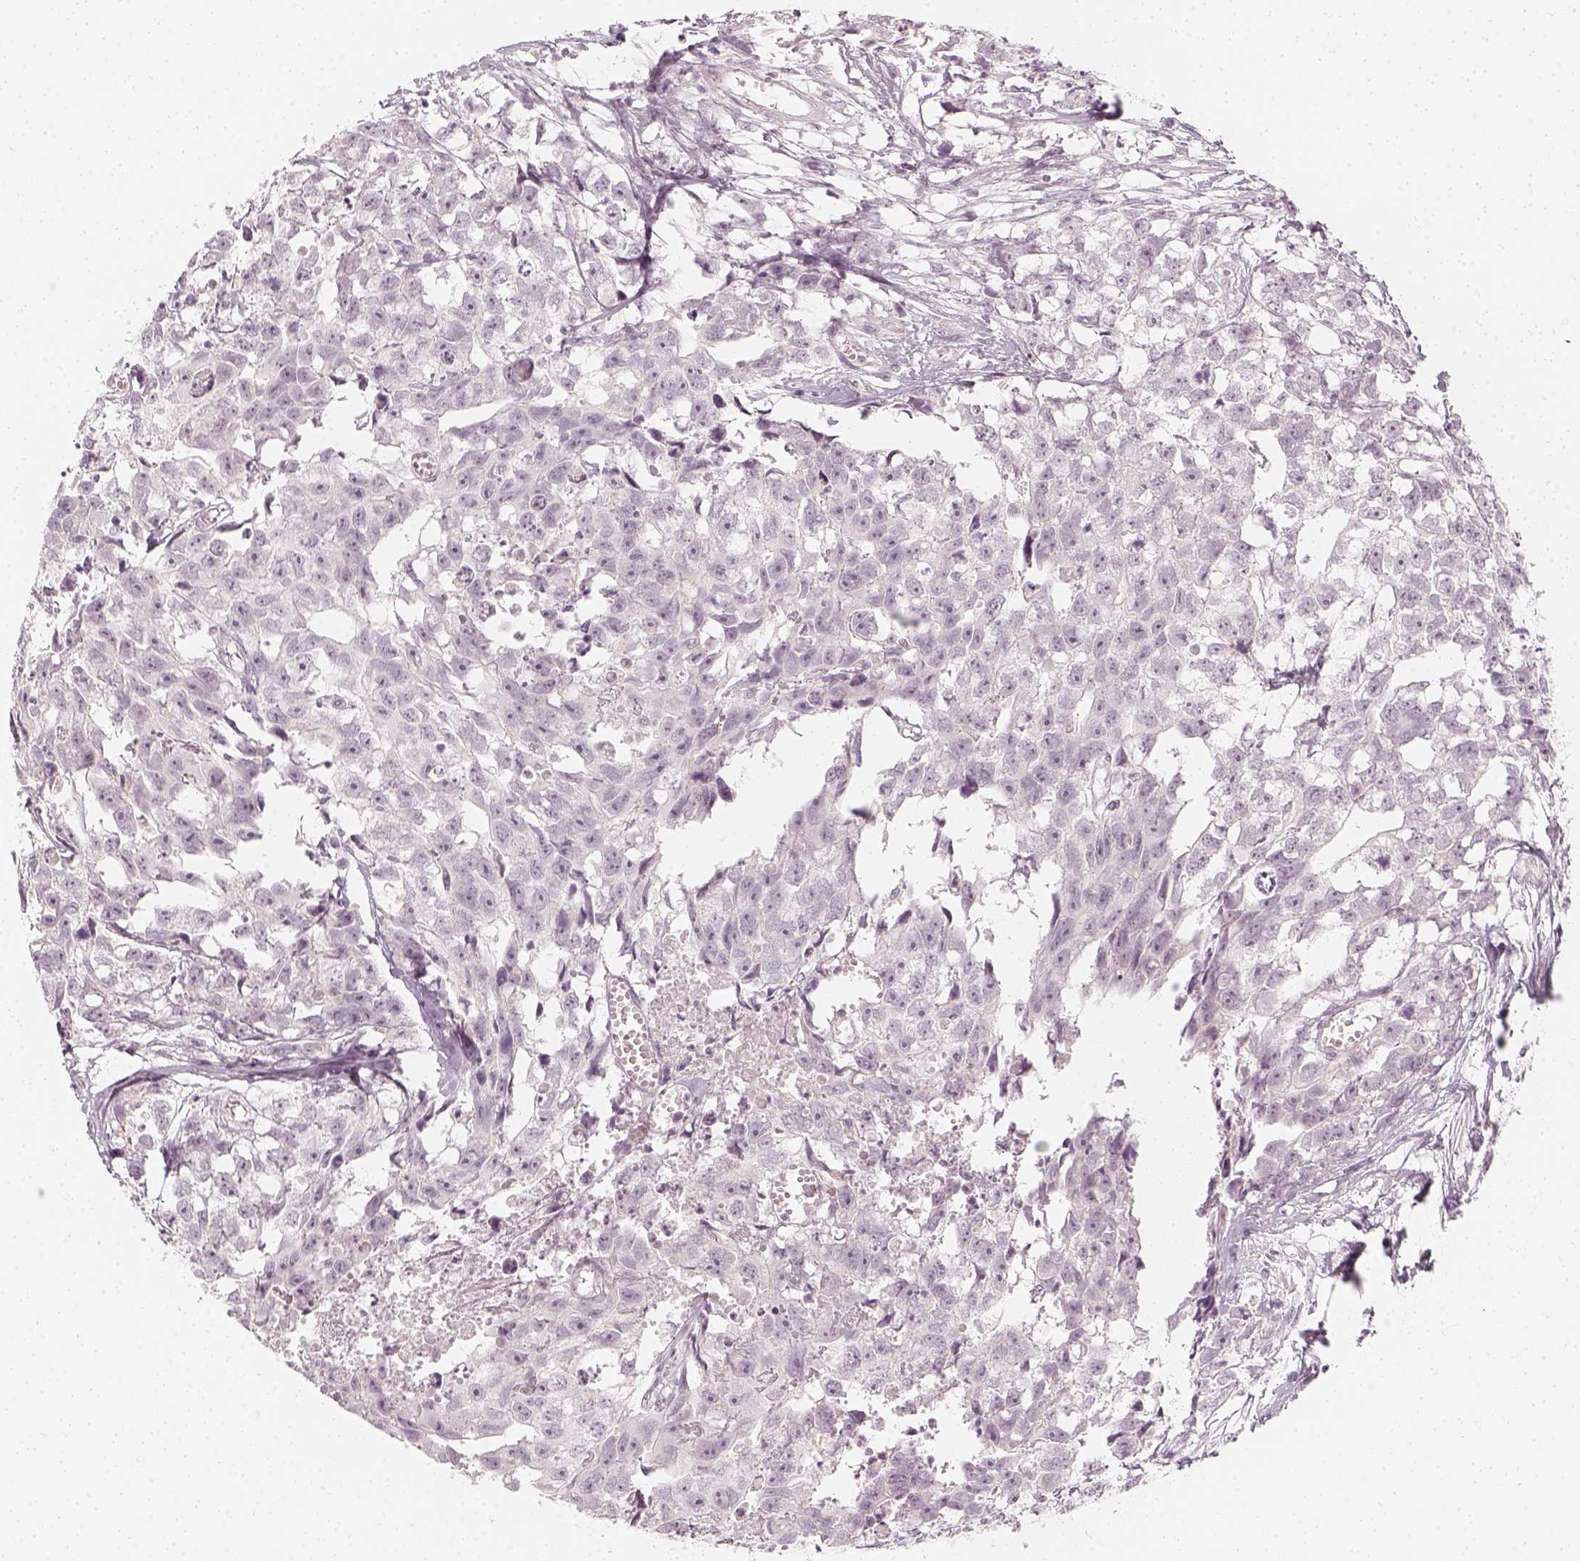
{"staining": {"intensity": "negative", "quantity": "none", "location": "none"}, "tissue": "testis cancer", "cell_type": "Tumor cells", "image_type": "cancer", "snomed": [{"axis": "morphology", "description": "Carcinoma, Embryonal, NOS"}, {"axis": "morphology", "description": "Teratoma, malignant, NOS"}, {"axis": "topography", "description": "Testis"}], "caption": "Teratoma (malignant) (testis) was stained to show a protein in brown. There is no significant expression in tumor cells.", "gene": "KRTAP2-1", "patient": {"sex": "male", "age": 44}}